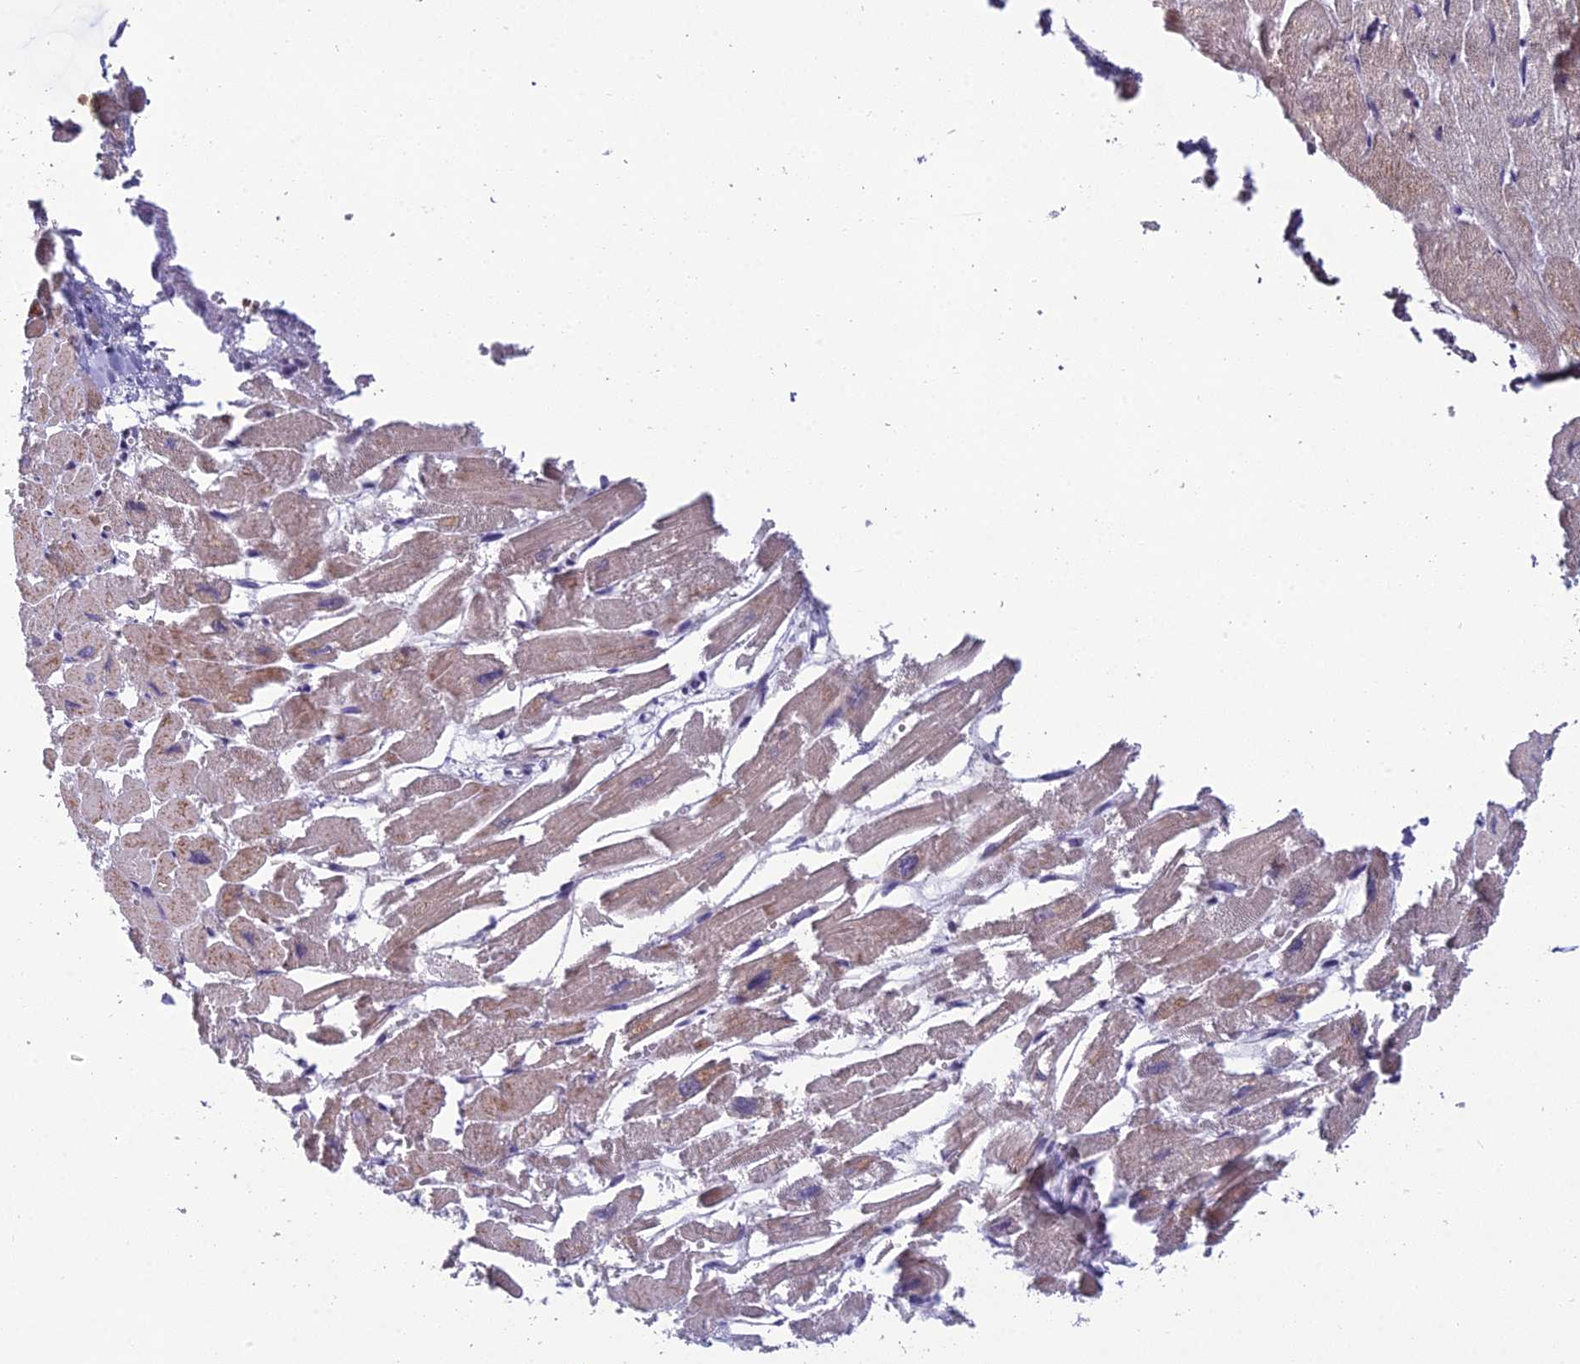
{"staining": {"intensity": "moderate", "quantity": "<25%", "location": "cytoplasmic/membranous"}, "tissue": "heart muscle", "cell_type": "Cardiomyocytes", "image_type": "normal", "snomed": [{"axis": "morphology", "description": "Normal tissue, NOS"}, {"axis": "topography", "description": "Heart"}], "caption": "Protein staining exhibits moderate cytoplasmic/membranous positivity in approximately <25% of cardiomyocytes in normal heart muscle.", "gene": "RGS17", "patient": {"sex": "male", "age": 54}}